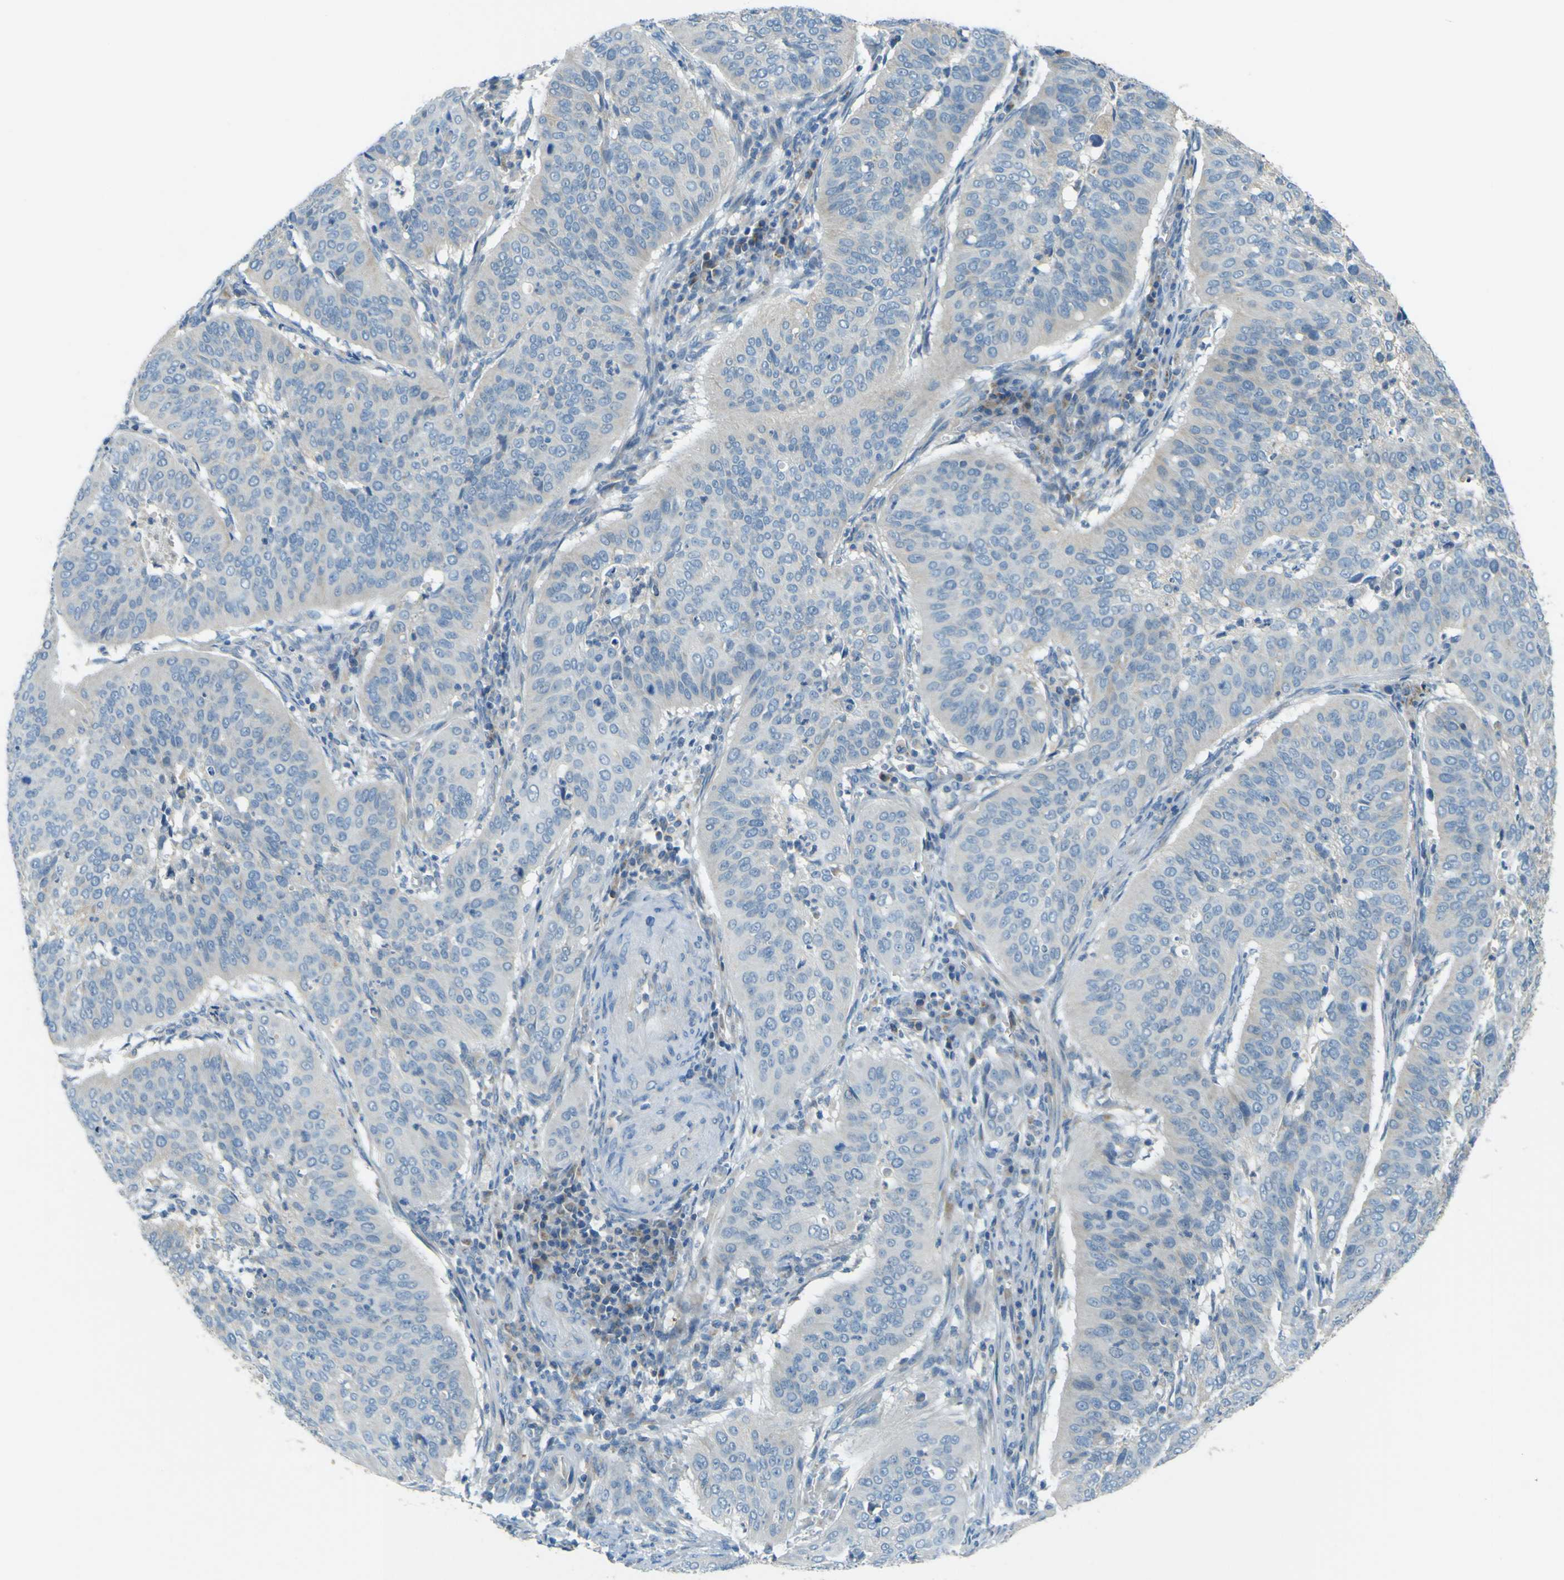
{"staining": {"intensity": "negative", "quantity": "none", "location": "none"}, "tissue": "cervical cancer", "cell_type": "Tumor cells", "image_type": "cancer", "snomed": [{"axis": "morphology", "description": "Normal tissue, NOS"}, {"axis": "morphology", "description": "Squamous cell carcinoma, NOS"}, {"axis": "topography", "description": "Cervix"}], "caption": "Human cervical cancer (squamous cell carcinoma) stained for a protein using immunohistochemistry reveals no staining in tumor cells.", "gene": "FKTN", "patient": {"sex": "female", "age": 39}}